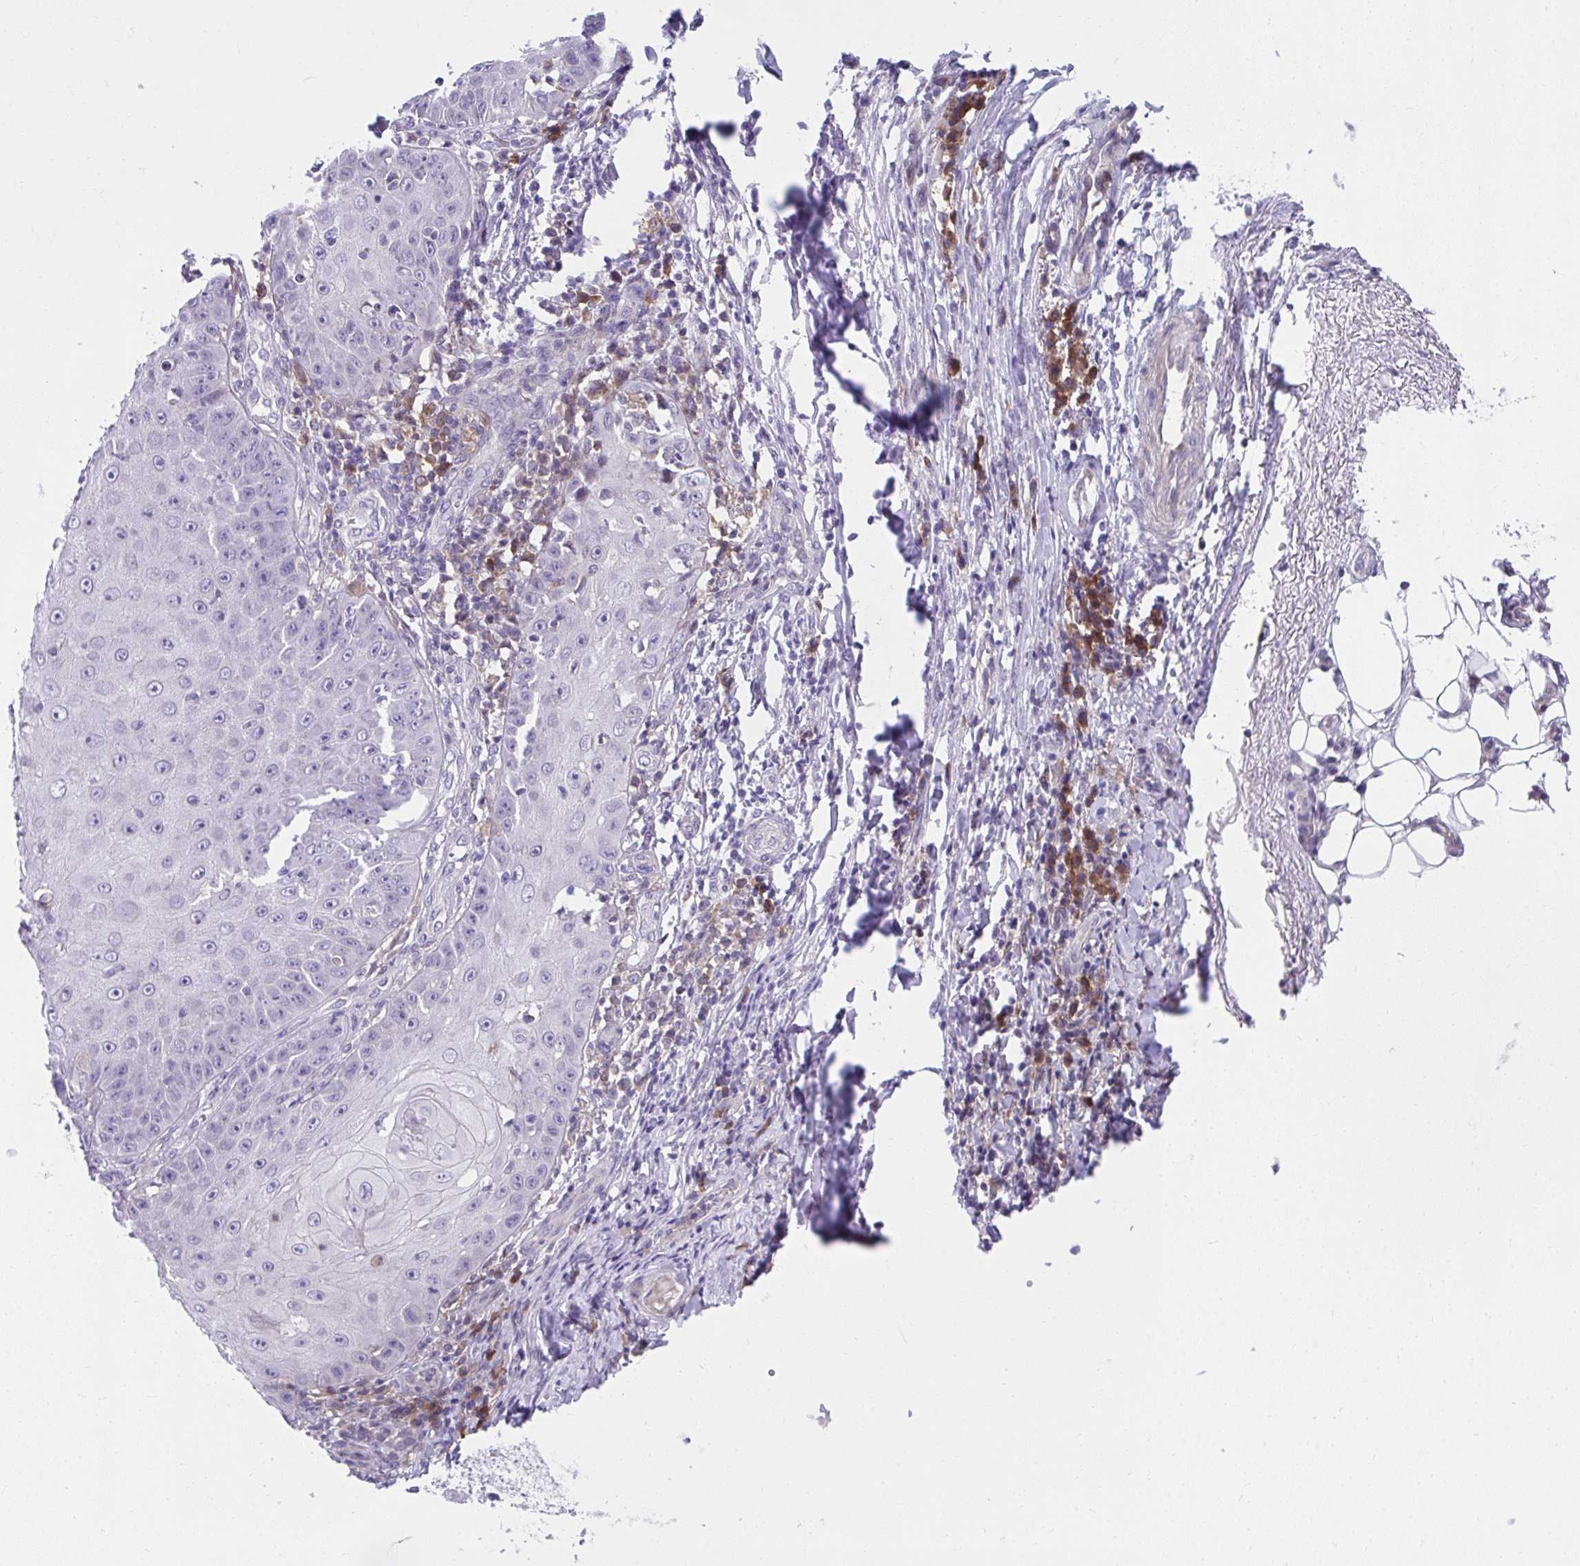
{"staining": {"intensity": "negative", "quantity": "none", "location": "none"}, "tissue": "skin cancer", "cell_type": "Tumor cells", "image_type": "cancer", "snomed": [{"axis": "morphology", "description": "Squamous cell carcinoma, NOS"}, {"axis": "topography", "description": "Skin"}], "caption": "This is an IHC micrograph of human skin cancer. There is no positivity in tumor cells.", "gene": "SLAMF7", "patient": {"sex": "male", "age": 70}}